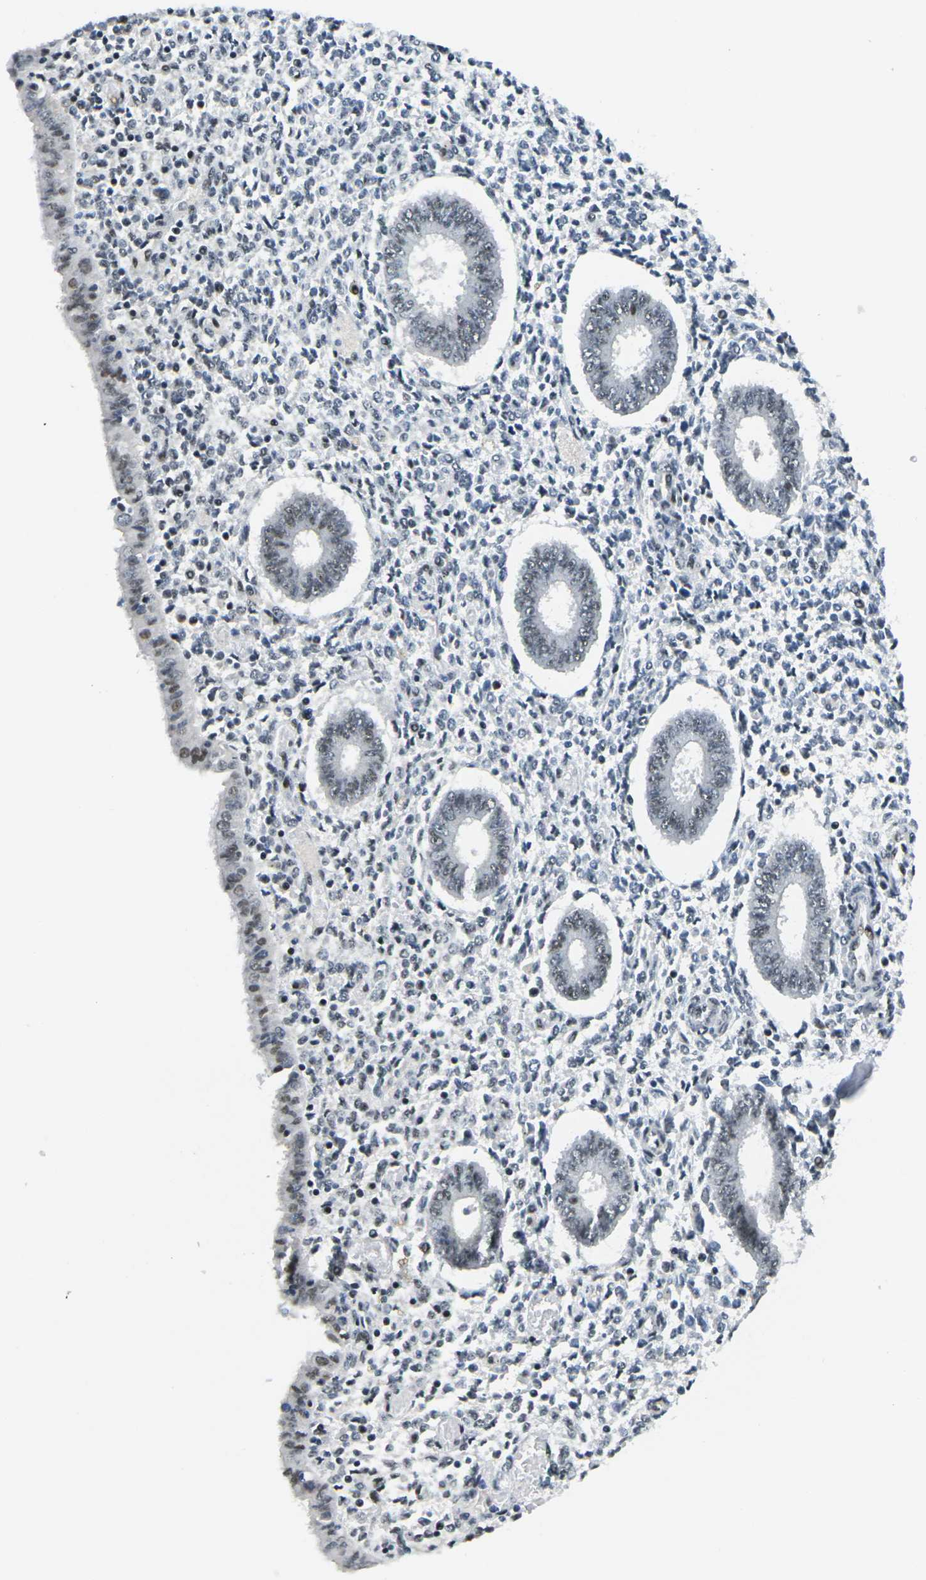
{"staining": {"intensity": "negative", "quantity": "none", "location": "none"}, "tissue": "endometrium", "cell_type": "Cells in endometrial stroma", "image_type": "normal", "snomed": [{"axis": "morphology", "description": "Normal tissue, NOS"}, {"axis": "topography", "description": "Endometrium"}], "caption": "Immunohistochemistry photomicrograph of normal human endometrium stained for a protein (brown), which displays no staining in cells in endometrial stroma.", "gene": "PRPF8", "patient": {"sex": "female", "age": 35}}